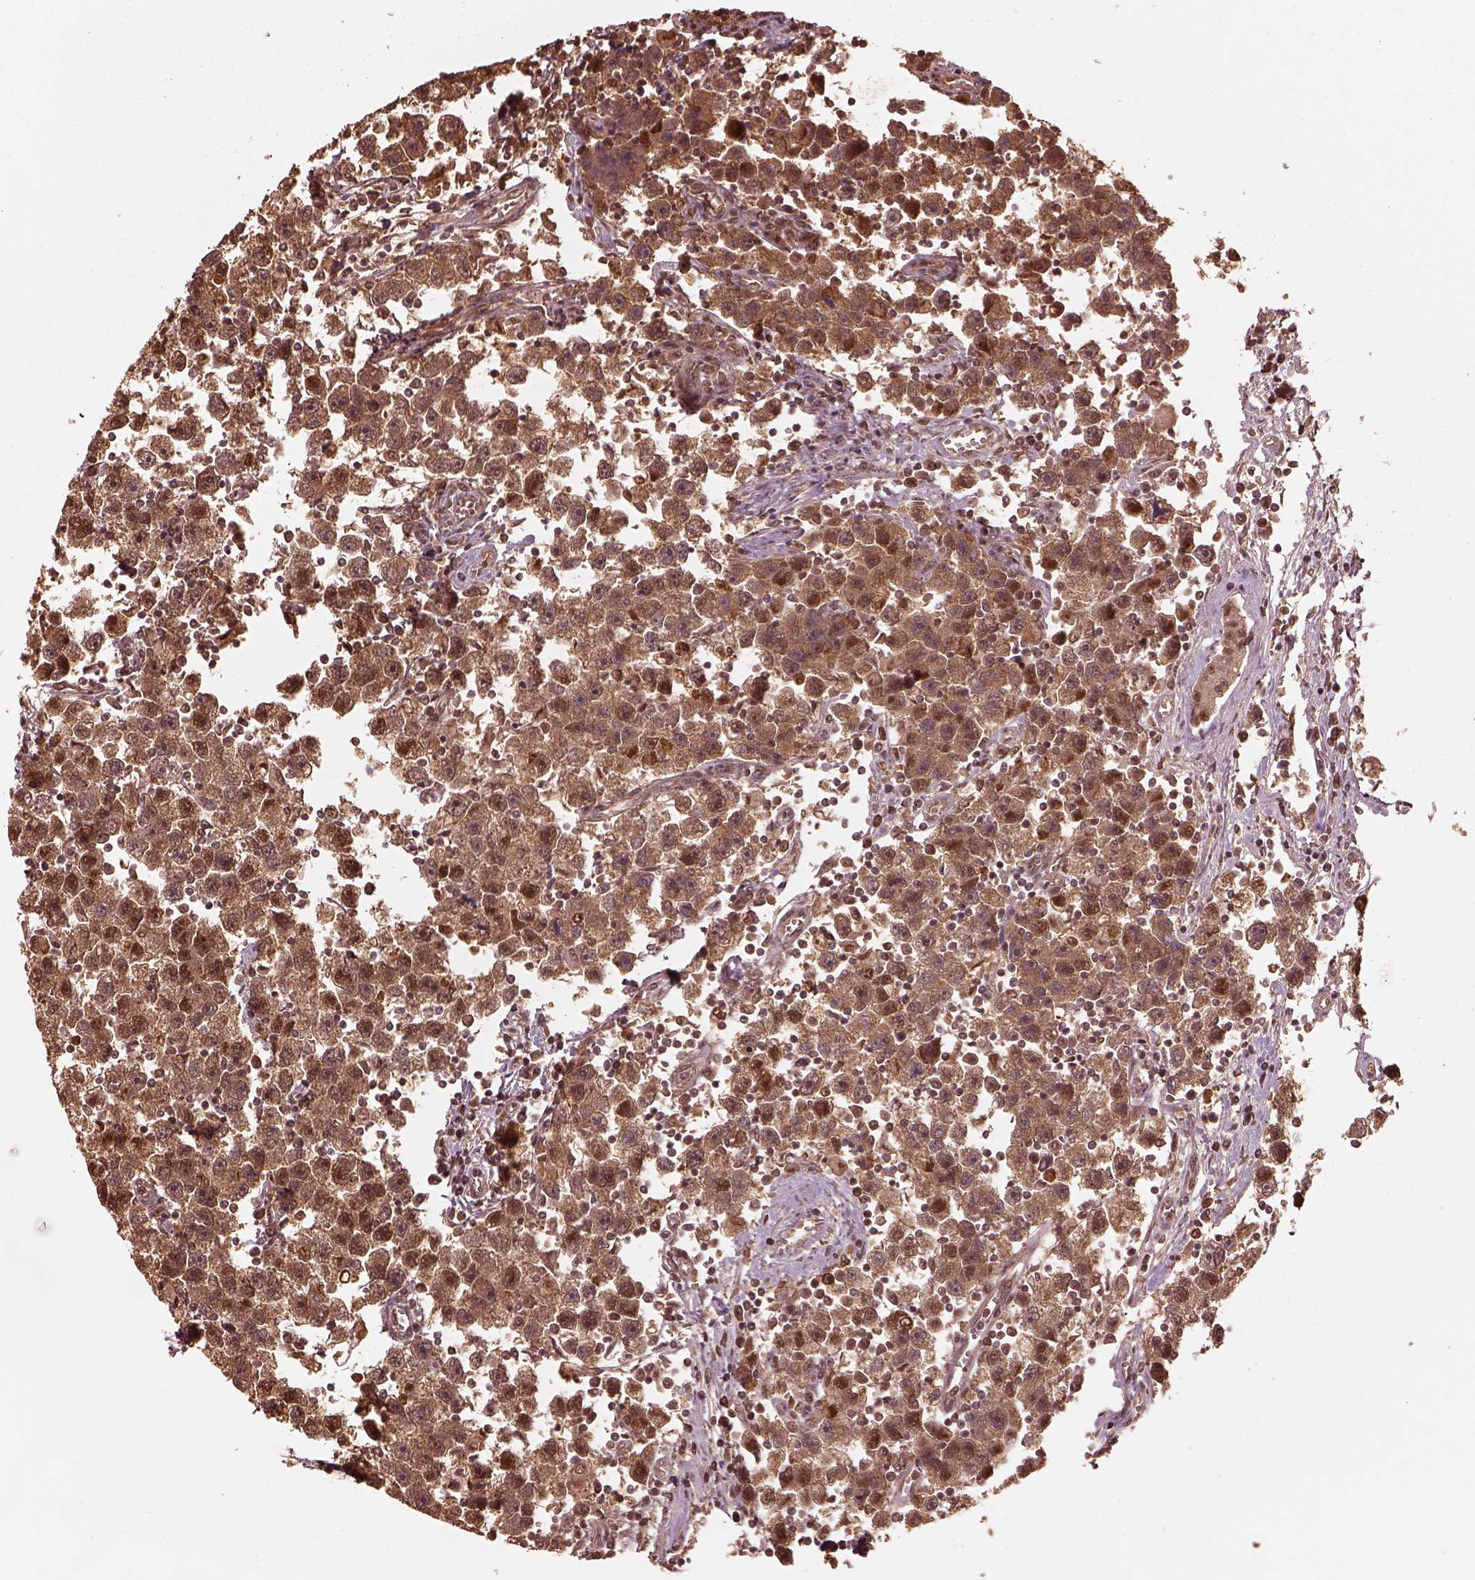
{"staining": {"intensity": "moderate", "quantity": ">75%", "location": "cytoplasmic/membranous,nuclear"}, "tissue": "testis cancer", "cell_type": "Tumor cells", "image_type": "cancer", "snomed": [{"axis": "morphology", "description": "Seminoma, NOS"}, {"axis": "topography", "description": "Testis"}], "caption": "Tumor cells reveal medium levels of moderate cytoplasmic/membranous and nuclear expression in about >75% of cells in seminoma (testis).", "gene": "PSMC5", "patient": {"sex": "male", "age": 30}}